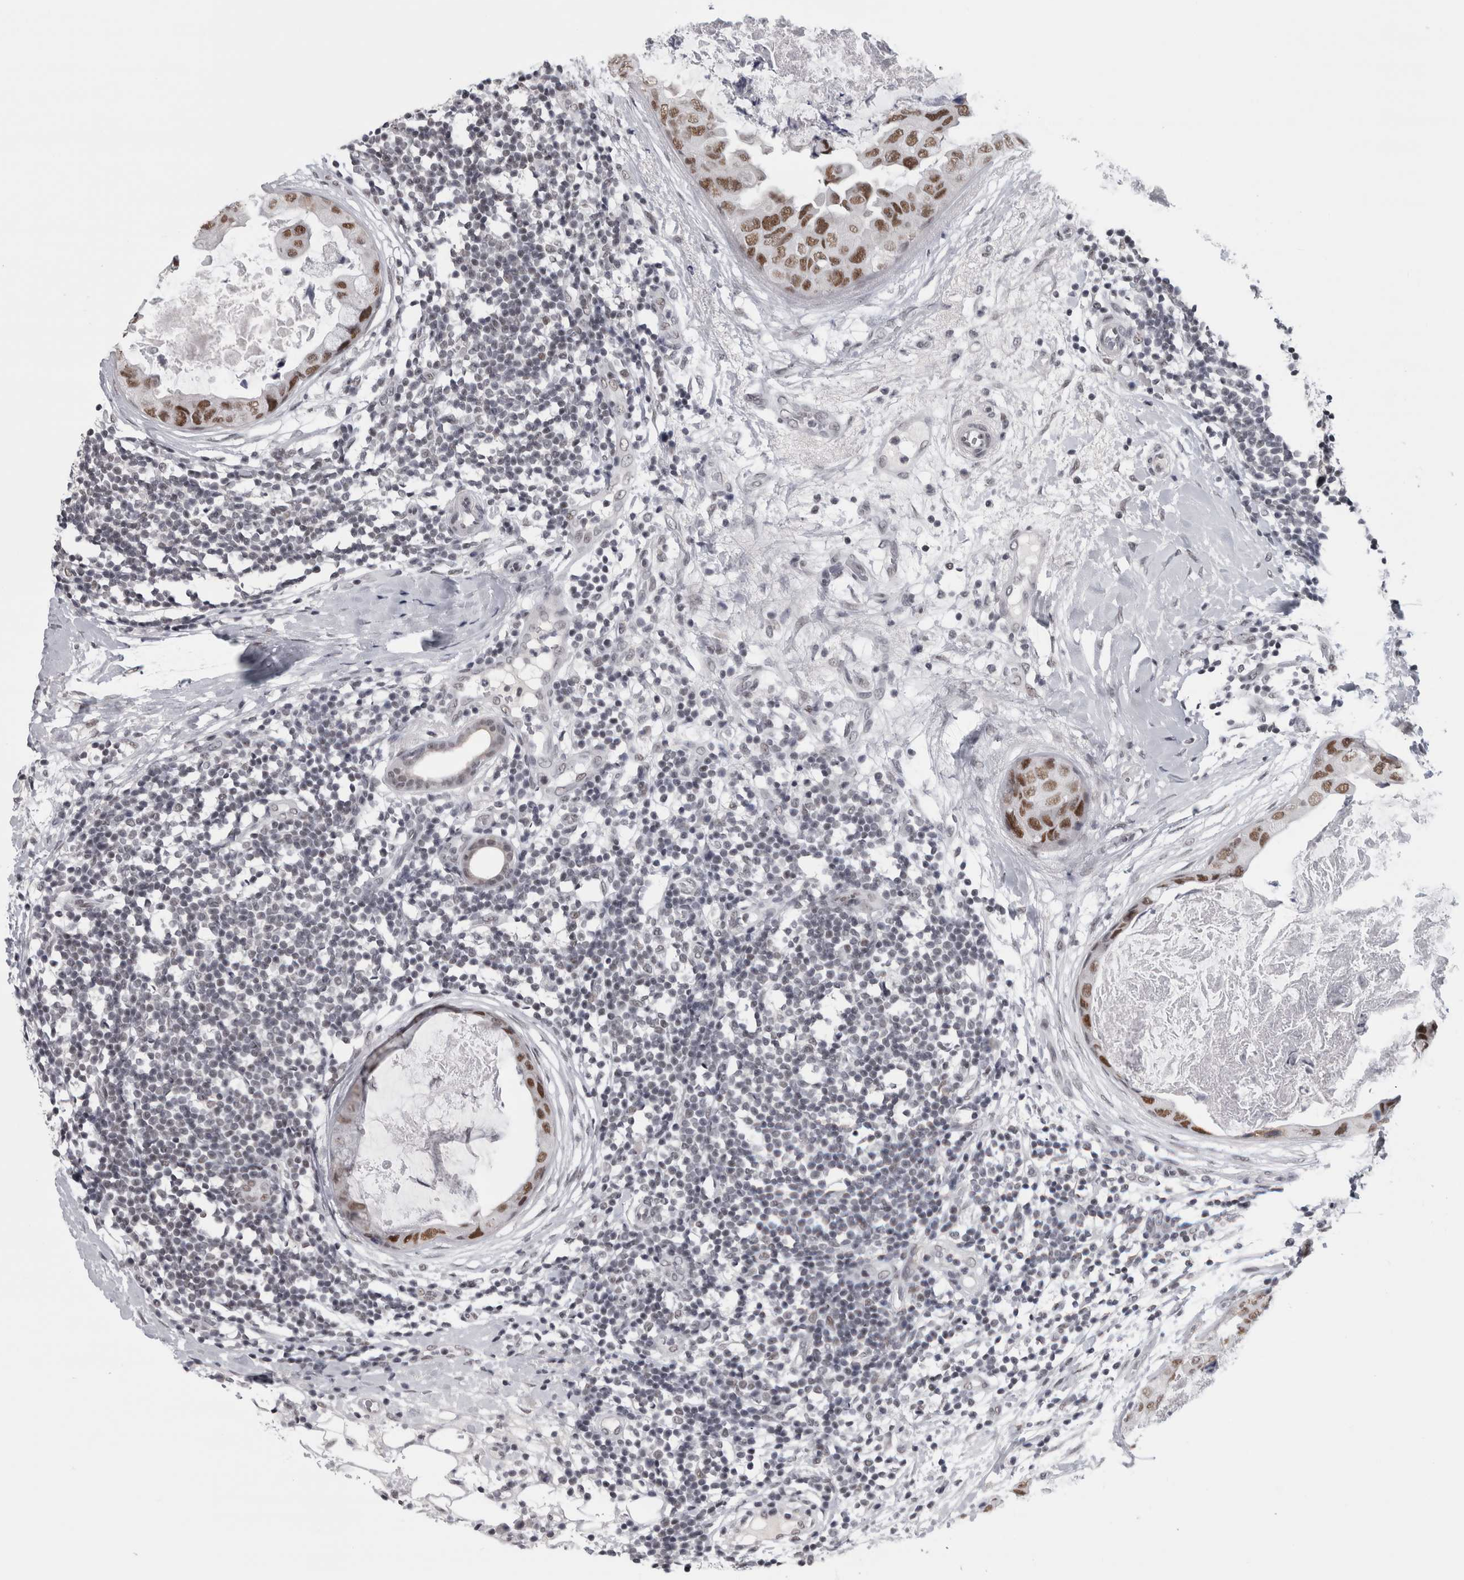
{"staining": {"intensity": "moderate", "quantity": ">75%", "location": "nuclear"}, "tissue": "breast cancer", "cell_type": "Tumor cells", "image_type": "cancer", "snomed": [{"axis": "morphology", "description": "Duct carcinoma"}, {"axis": "topography", "description": "Breast"}], "caption": "A photomicrograph of breast invasive ductal carcinoma stained for a protein exhibits moderate nuclear brown staining in tumor cells. The protein of interest is stained brown, and the nuclei are stained in blue (DAB (3,3'-diaminobenzidine) IHC with brightfield microscopy, high magnification).", "gene": "ARID4B", "patient": {"sex": "female", "age": 40}}